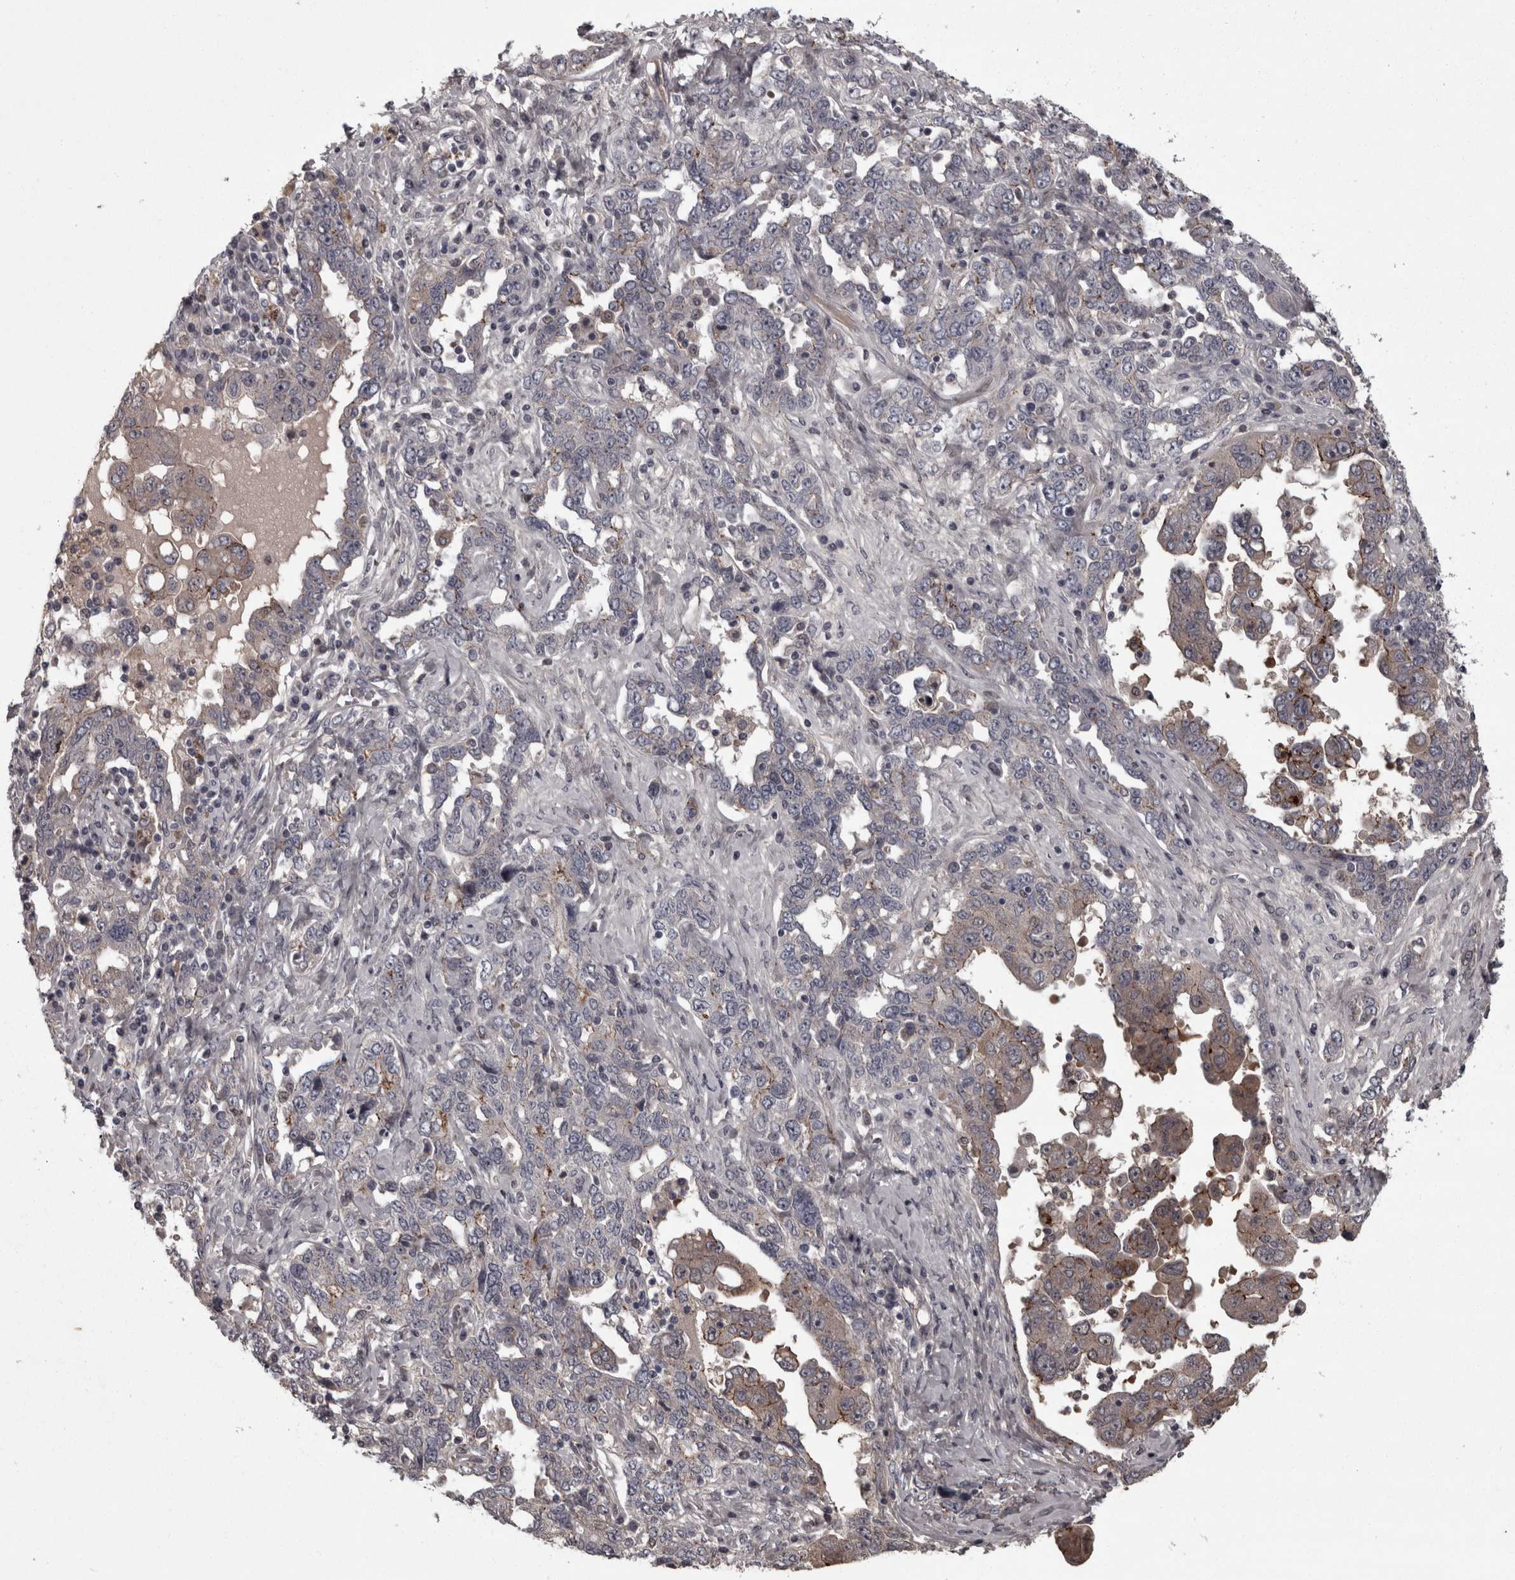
{"staining": {"intensity": "moderate", "quantity": "25%-75%", "location": "cytoplasmic/membranous"}, "tissue": "ovarian cancer", "cell_type": "Tumor cells", "image_type": "cancer", "snomed": [{"axis": "morphology", "description": "Carcinoma, endometroid"}, {"axis": "topography", "description": "Ovary"}], "caption": "A micrograph of human ovarian cancer stained for a protein exhibits moderate cytoplasmic/membranous brown staining in tumor cells. The protein of interest is stained brown, and the nuclei are stained in blue (DAB IHC with brightfield microscopy, high magnification).", "gene": "PCDH17", "patient": {"sex": "female", "age": 62}}